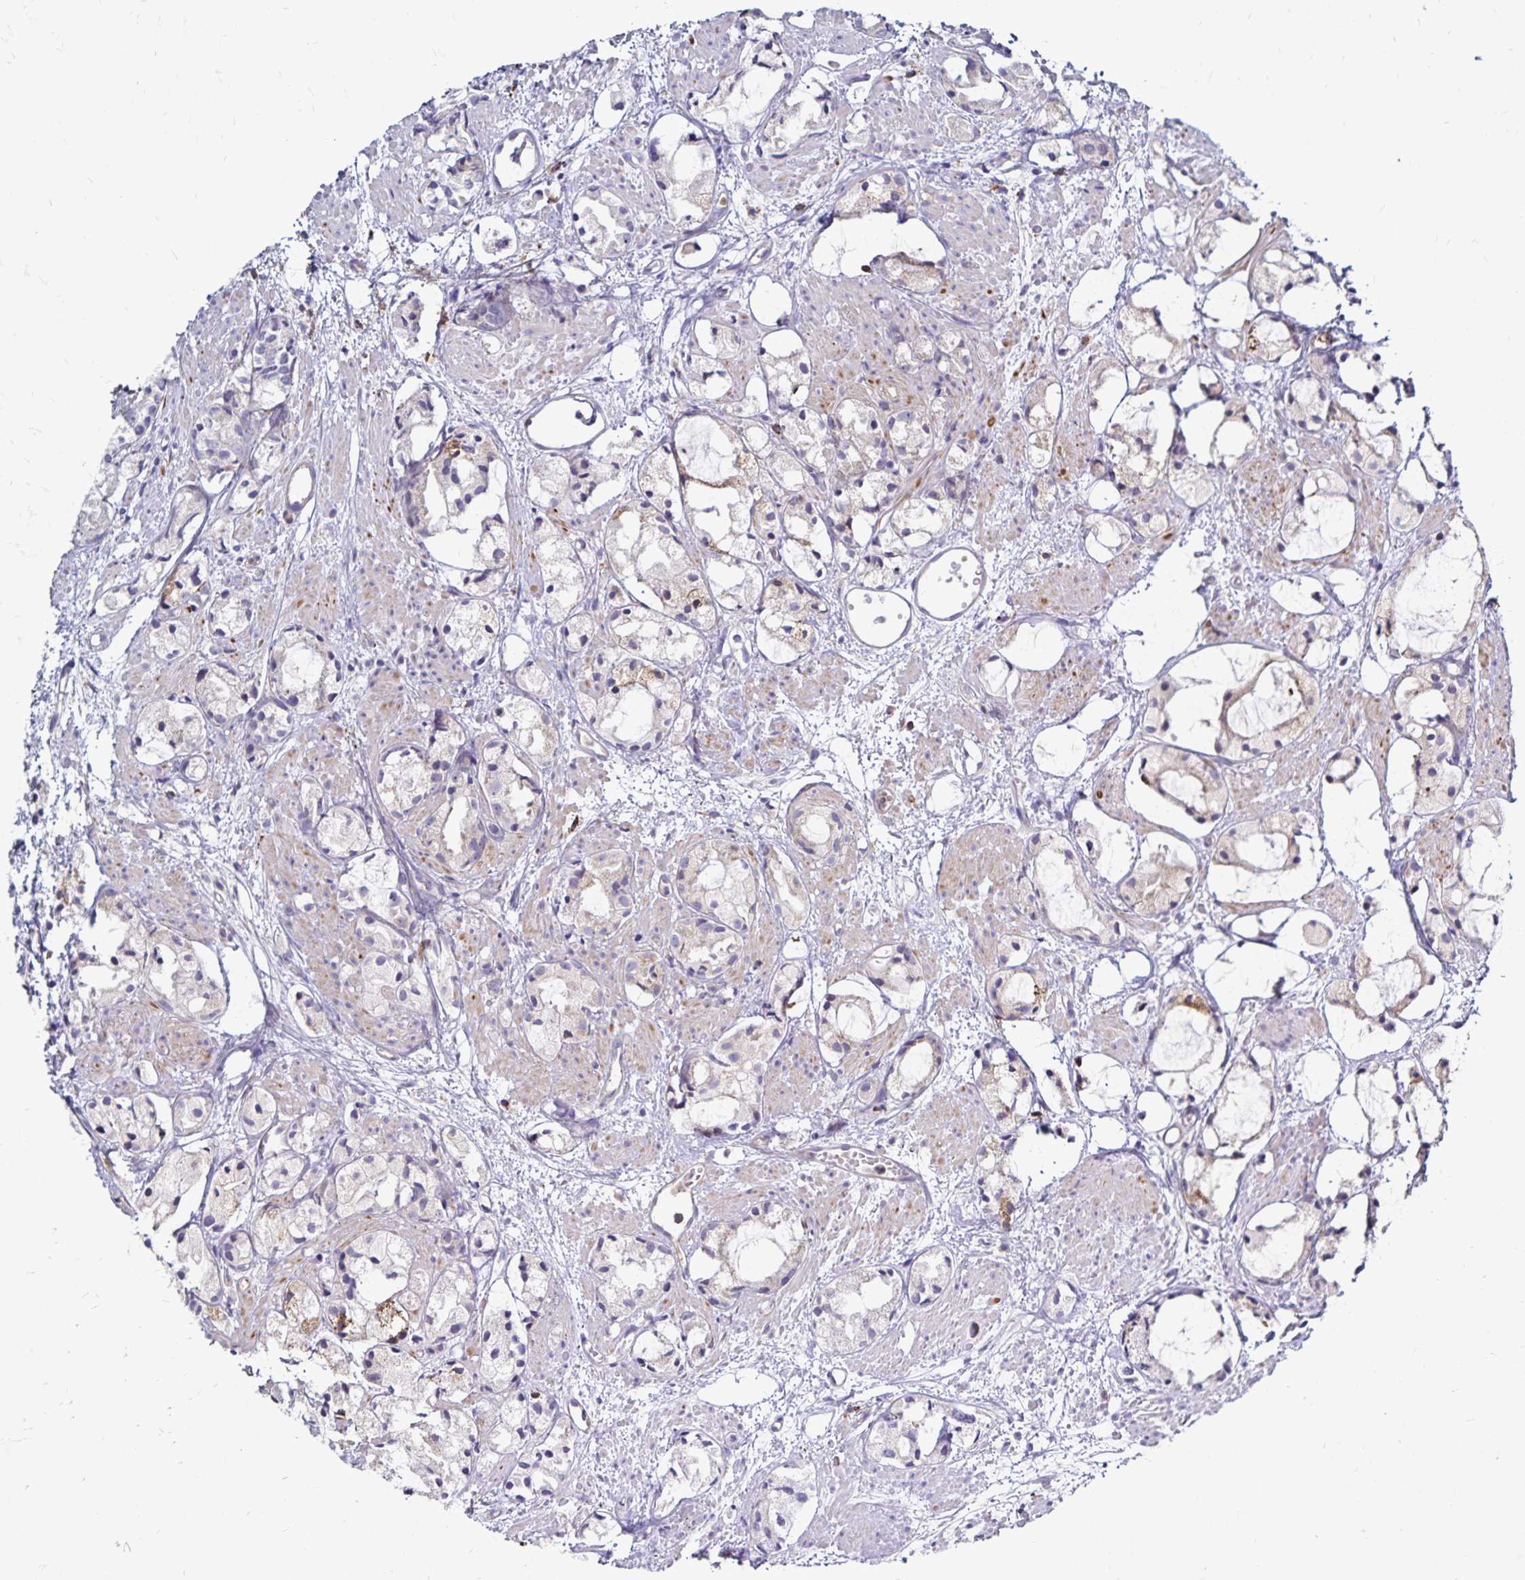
{"staining": {"intensity": "negative", "quantity": "none", "location": "none"}, "tissue": "prostate cancer", "cell_type": "Tumor cells", "image_type": "cancer", "snomed": [{"axis": "morphology", "description": "Adenocarcinoma, High grade"}, {"axis": "topography", "description": "Prostate"}], "caption": "Tumor cells show no significant staining in prostate cancer.", "gene": "NAGPA", "patient": {"sex": "male", "age": 85}}